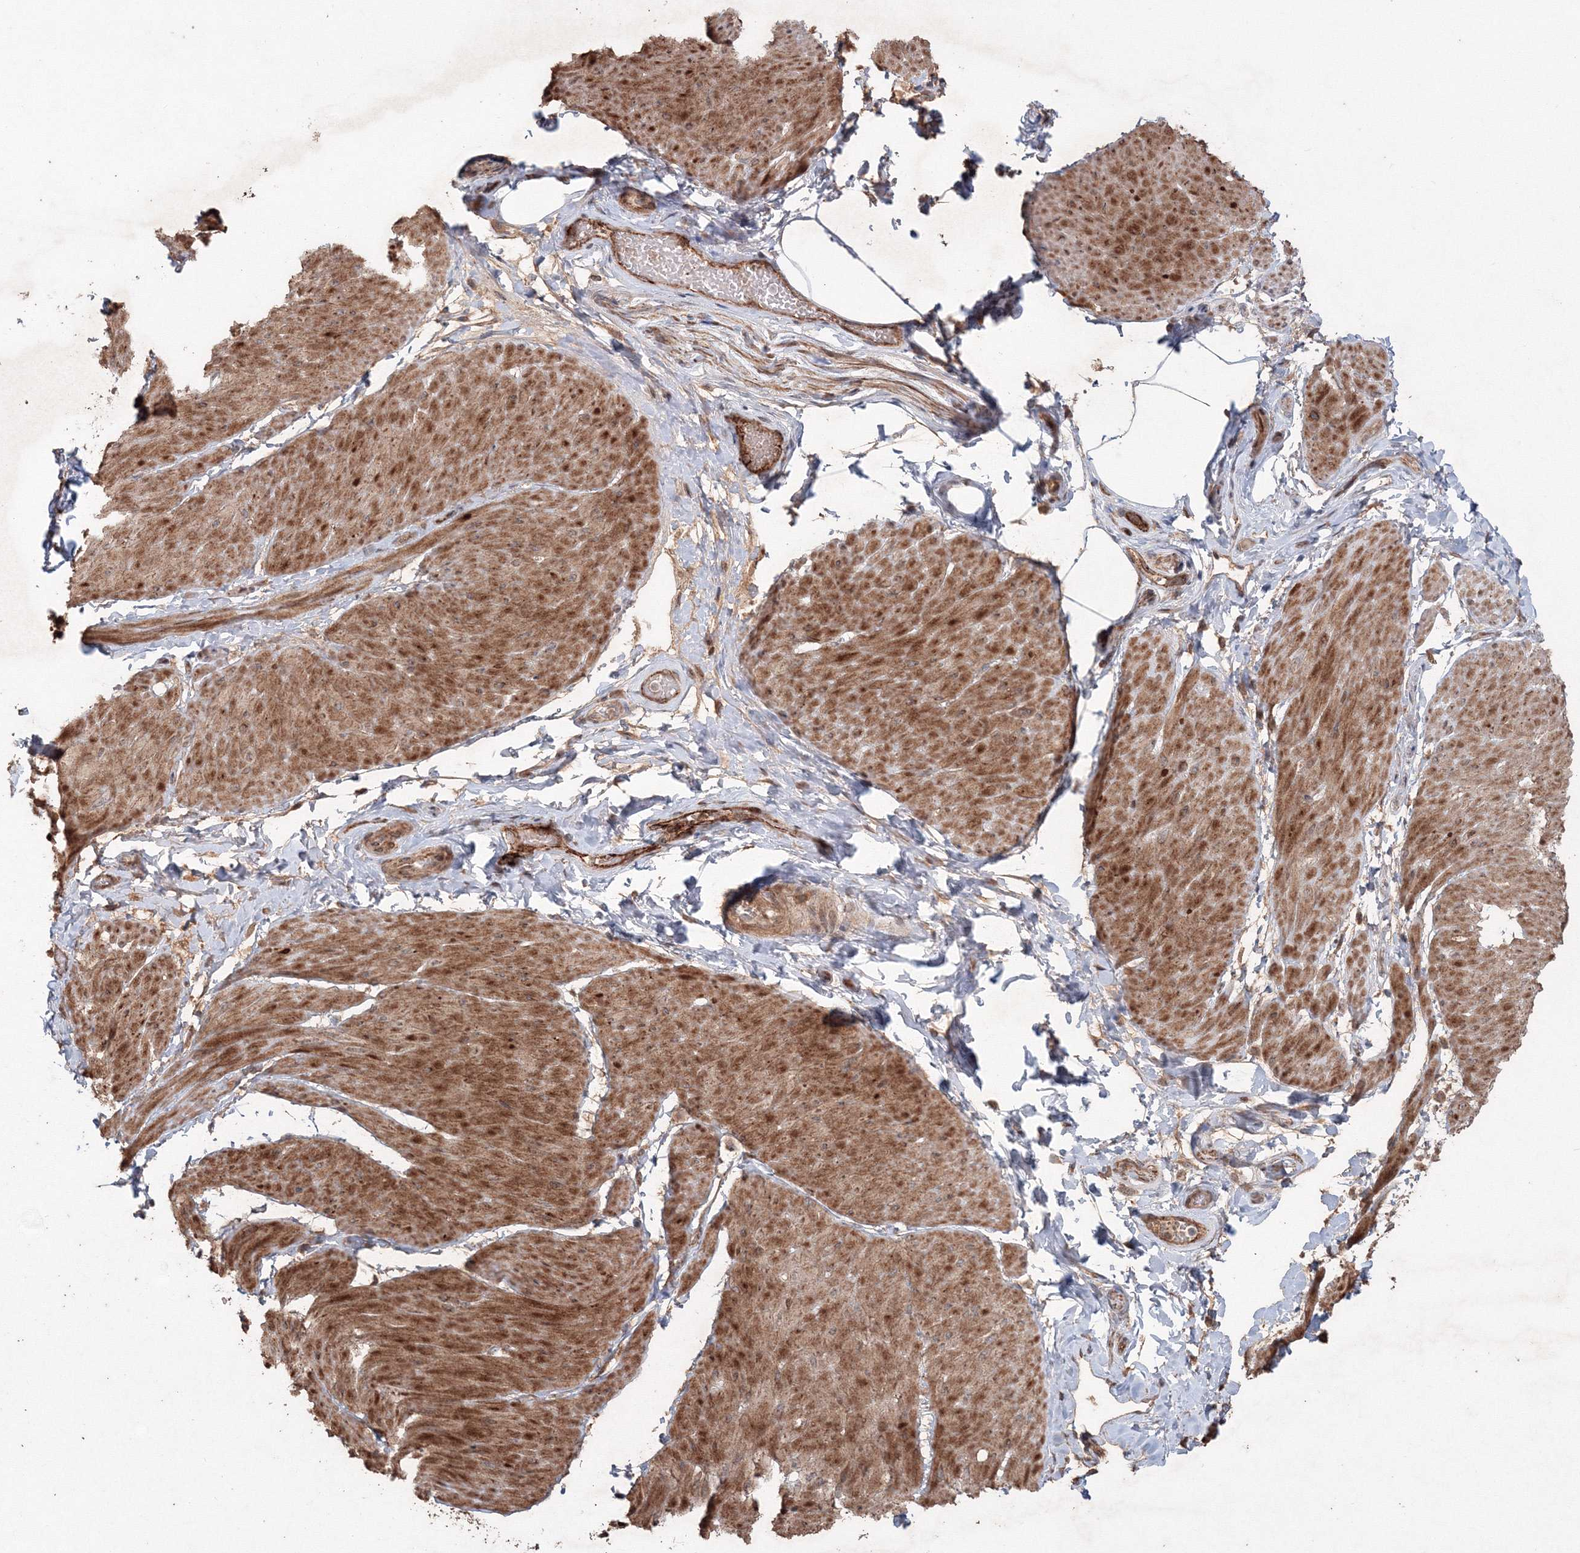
{"staining": {"intensity": "moderate", "quantity": ">75%", "location": "cytoplasmic/membranous"}, "tissue": "smooth muscle", "cell_type": "Smooth muscle cells", "image_type": "normal", "snomed": [{"axis": "morphology", "description": "Urothelial carcinoma, High grade"}, {"axis": "topography", "description": "Urinary bladder"}], "caption": "An image of human smooth muscle stained for a protein demonstrates moderate cytoplasmic/membranous brown staining in smooth muscle cells.", "gene": "ANAPC16", "patient": {"sex": "male", "age": 46}}